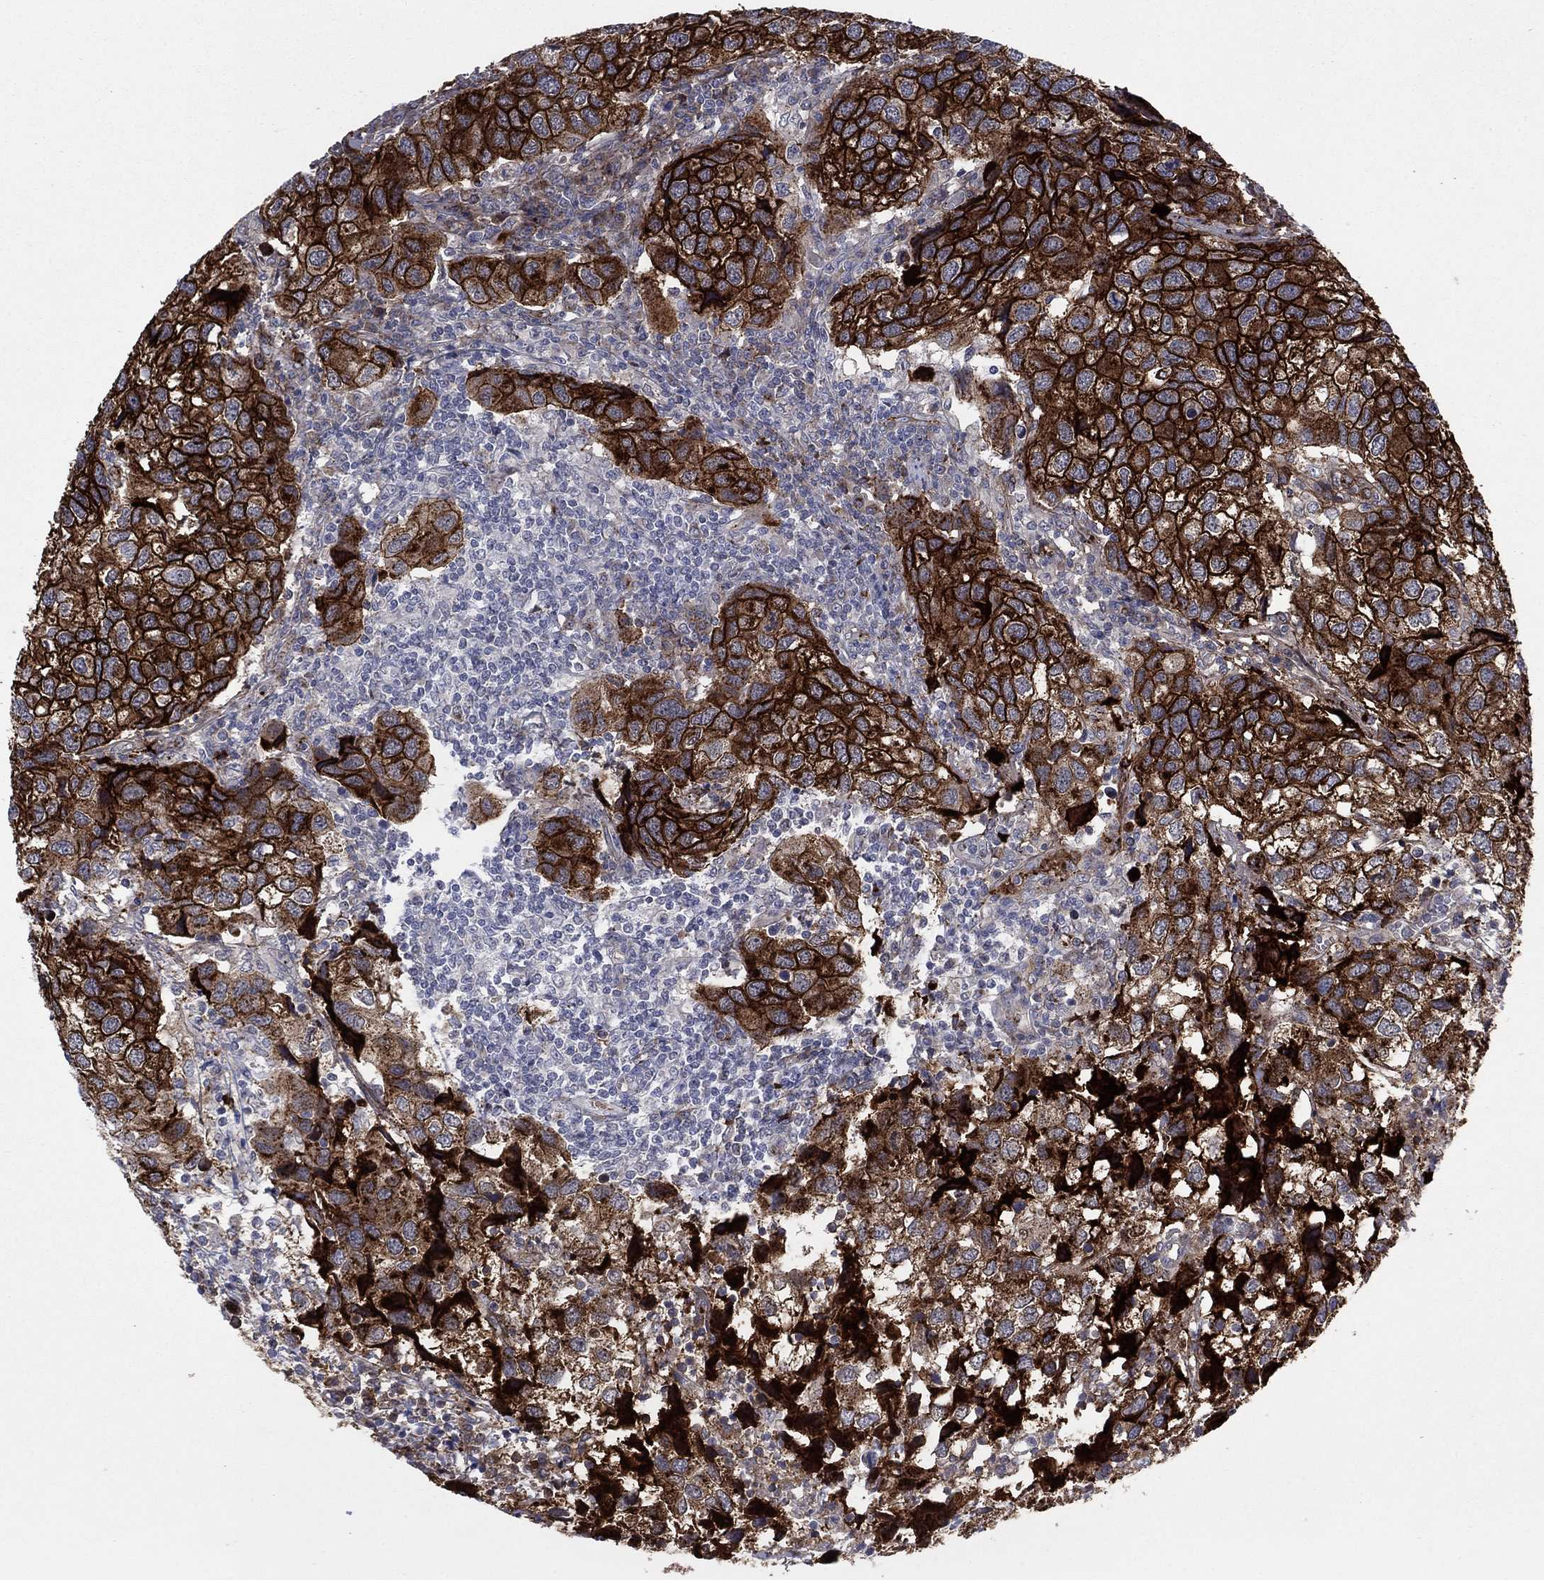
{"staining": {"intensity": "strong", "quantity": ">75%", "location": "cytoplasmic/membranous"}, "tissue": "urothelial cancer", "cell_type": "Tumor cells", "image_type": "cancer", "snomed": [{"axis": "morphology", "description": "Urothelial carcinoma, High grade"}, {"axis": "topography", "description": "Urinary bladder"}], "caption": "An immunohistochemistry photomicrograph of tumor tissue is shown. Protein staining in brown shows strong cytoplasmic/membranous positivity in urothelial carcinoma (high-grade) within tumor cells.", "gene": "SDC1", "patient": {"sex": "male", "age": 79}}